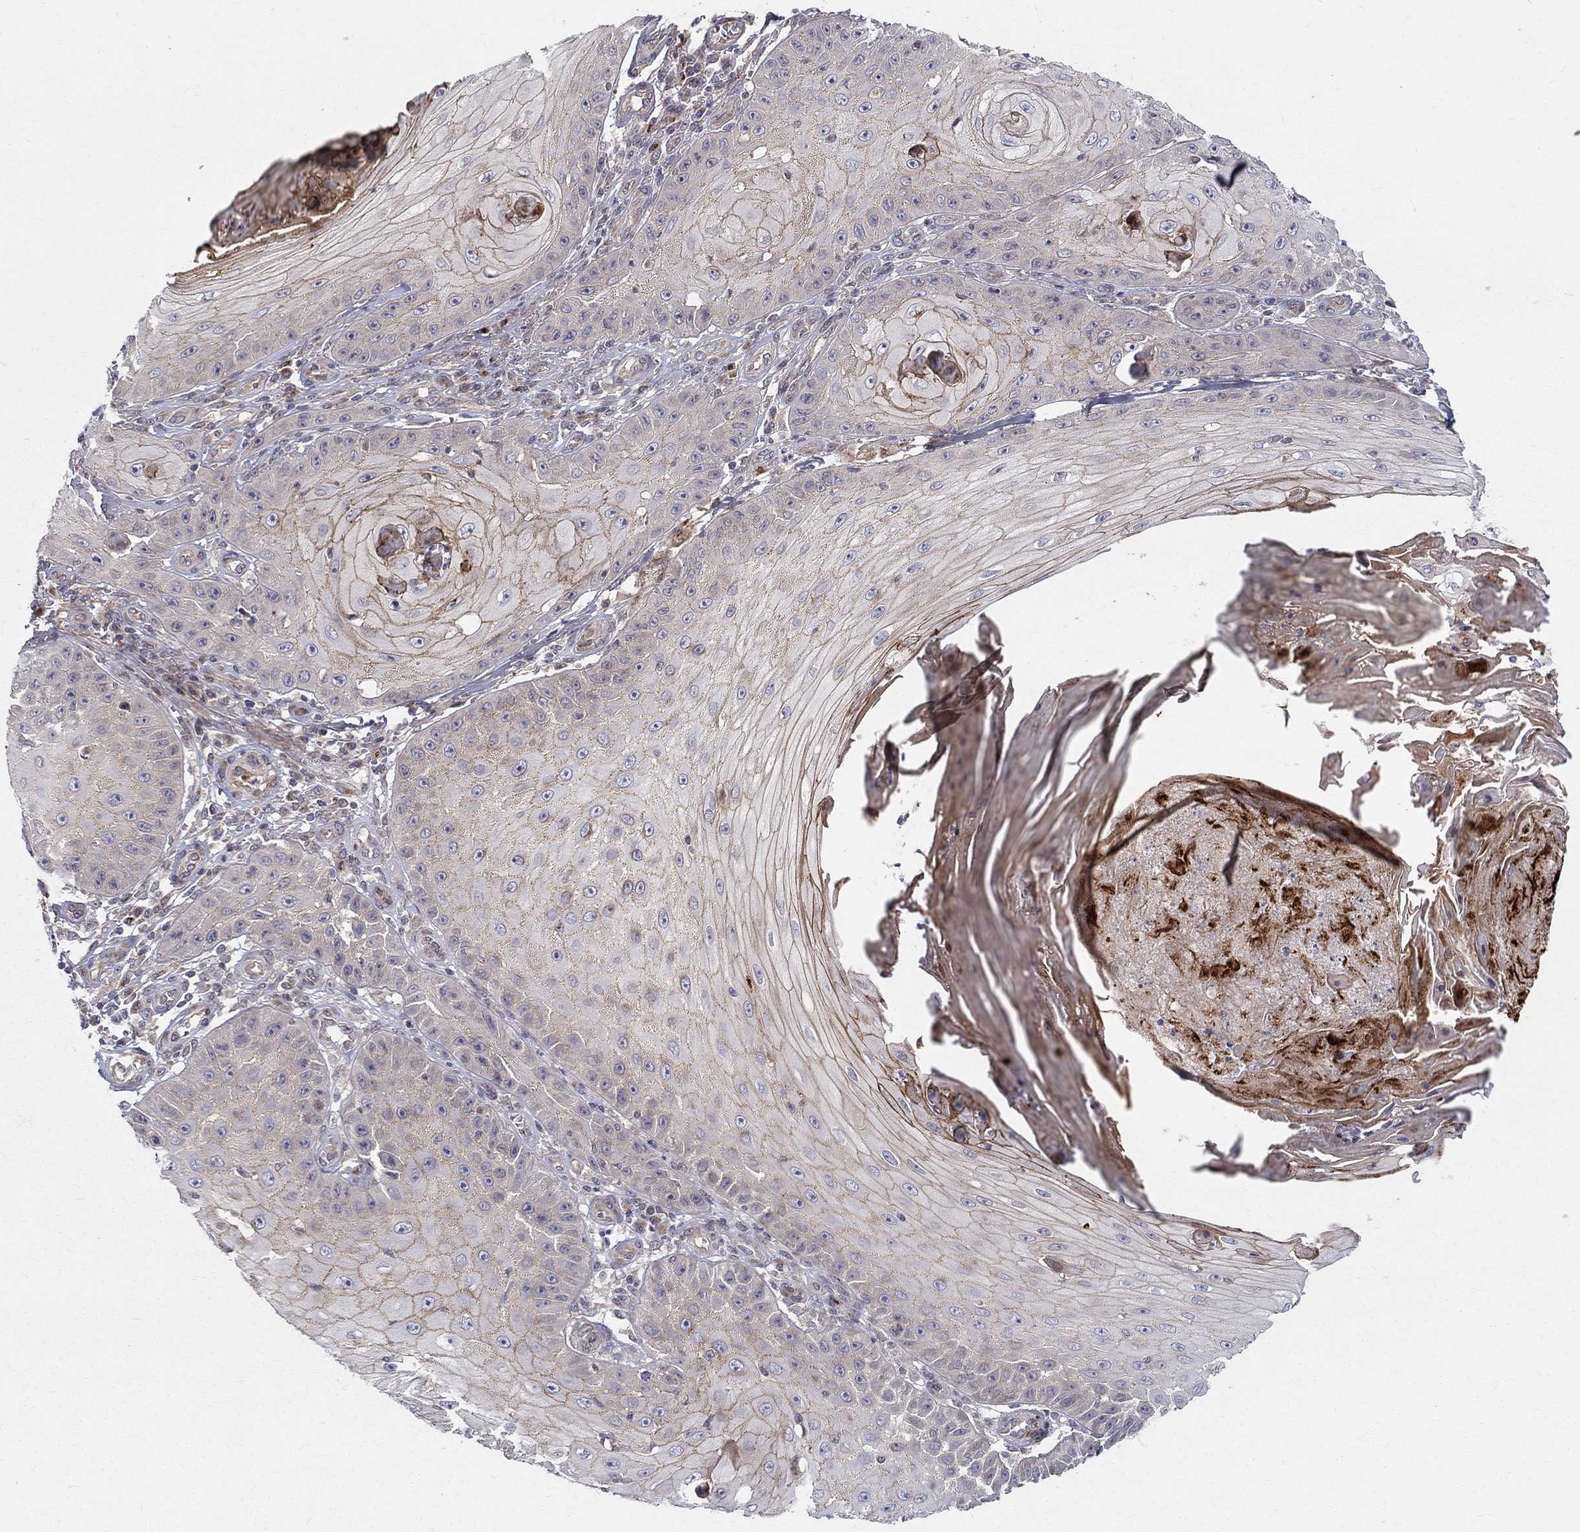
{"staining": {"intensity": "moderate", "quantity": "25%-75%", "location": "cytoplasmic/membranous"}, "tissue": "skin cancer", "cell_type": "Tumor cells", "image_type": "cancer", "snomed": [{"axis": "morphology", "description": "Squamous cell carcinoma, NOS"}, {"axis": "topography", "description": "Skin"}], "caption": "Protein expression analysis of skin cancer shows moderate cytoplasmic/membranous positivity in approximately 25%-75% of tumor cells. Nuclei are stained in blue.", "gene": "WDR19", "patient": {"sex": "male", "age": 70}}